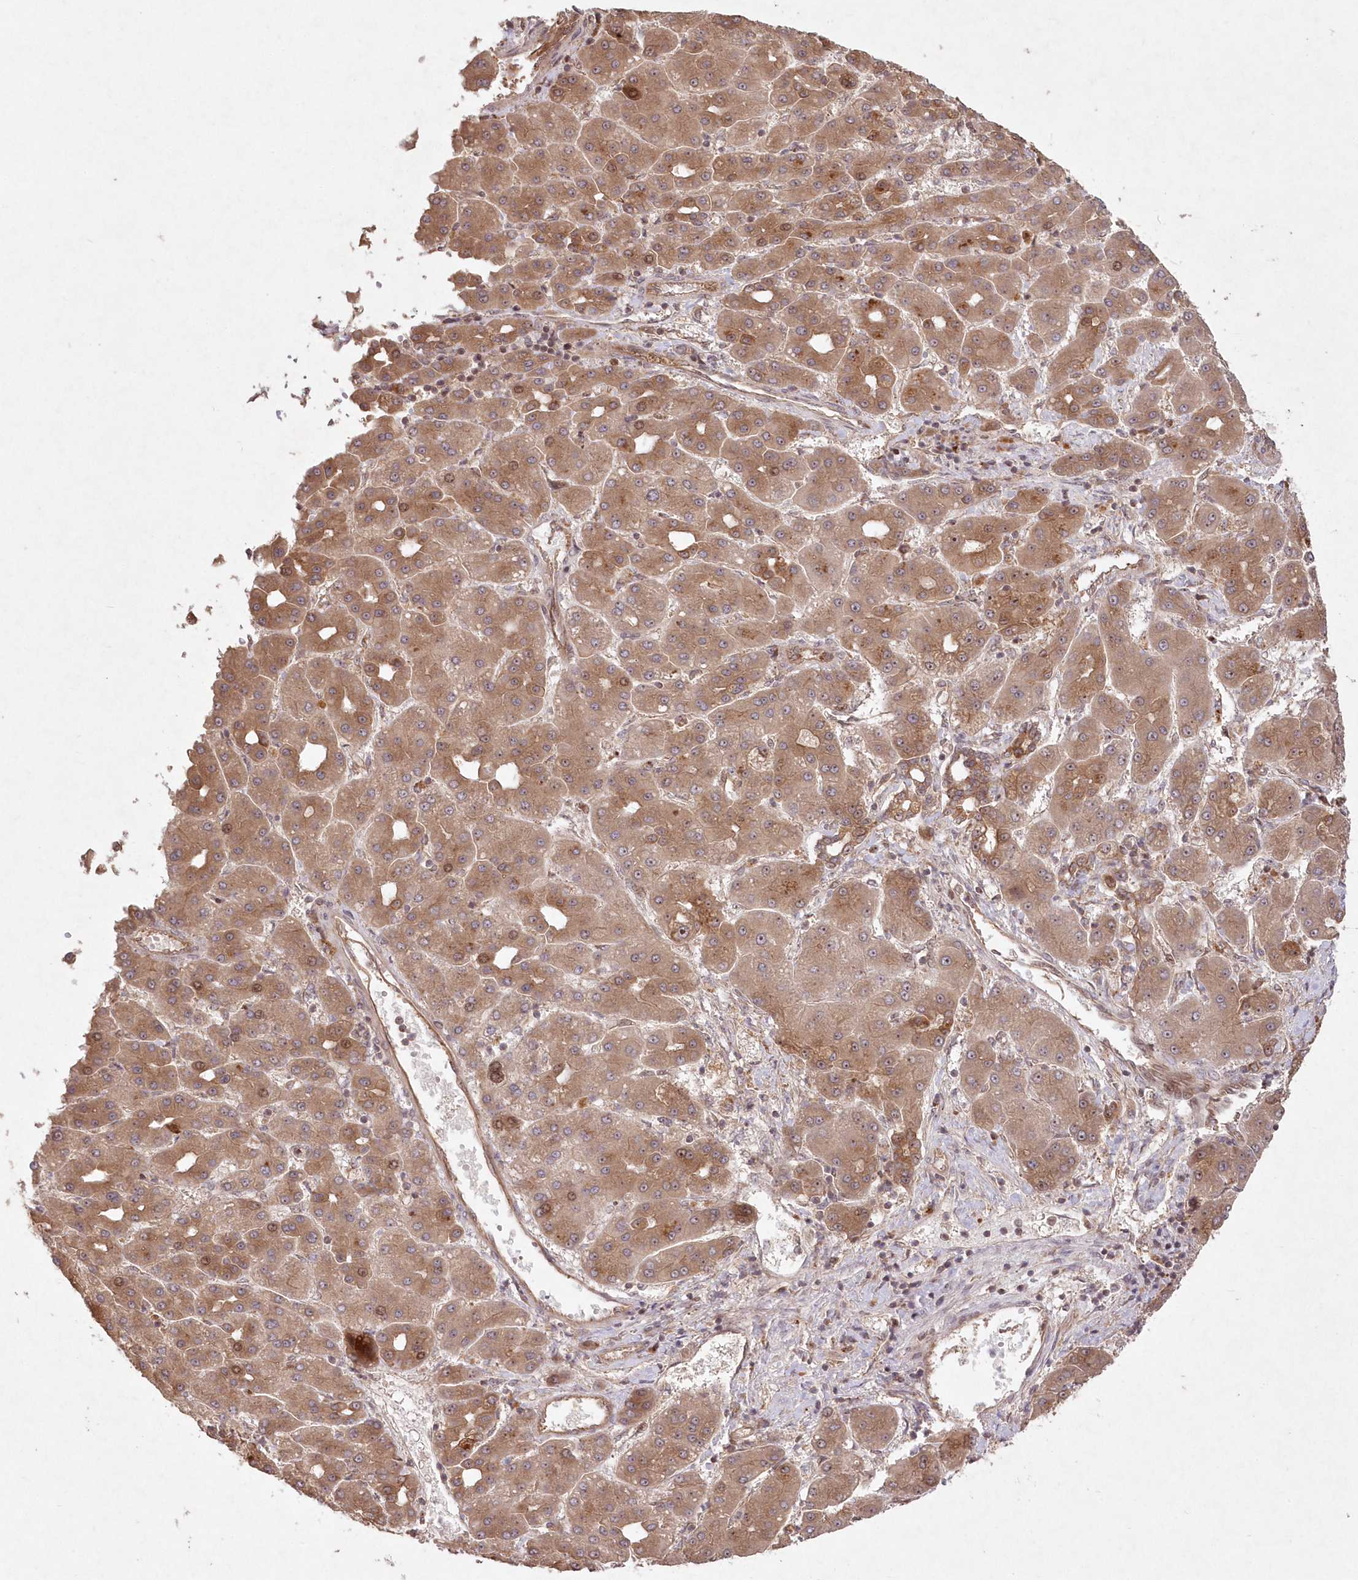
{"staining": {"intensity": "moderate", "quantity": ">75%", "location": "cytoplasmic/membranous"}, "tissue": "liver cancer", "cell_type": "Tumor cells", "image_type": "cancer", "snomed": [{"axis": "morphology", "description": "Carcinoma, Hepatocellular, NOS"}, {"axis": "topography", "description": "Liver"}], "caption": "Immunohistochemistry (IHC) (DAB (3,3'-diaminobenzidine)) staining of human liver cancer displays moderate cytoplasmic/membranous protein expression in approximately >75% of tumor cells. The staining was performed using DAB (3,3'-diaminobenzidine) to visualize the protein expression in brown, while the nuclei were stained in blue with hematoxylin (Magnification: 20x).", "gene": "SERINC1", "patient": {"sex": "male", "age": 65}}